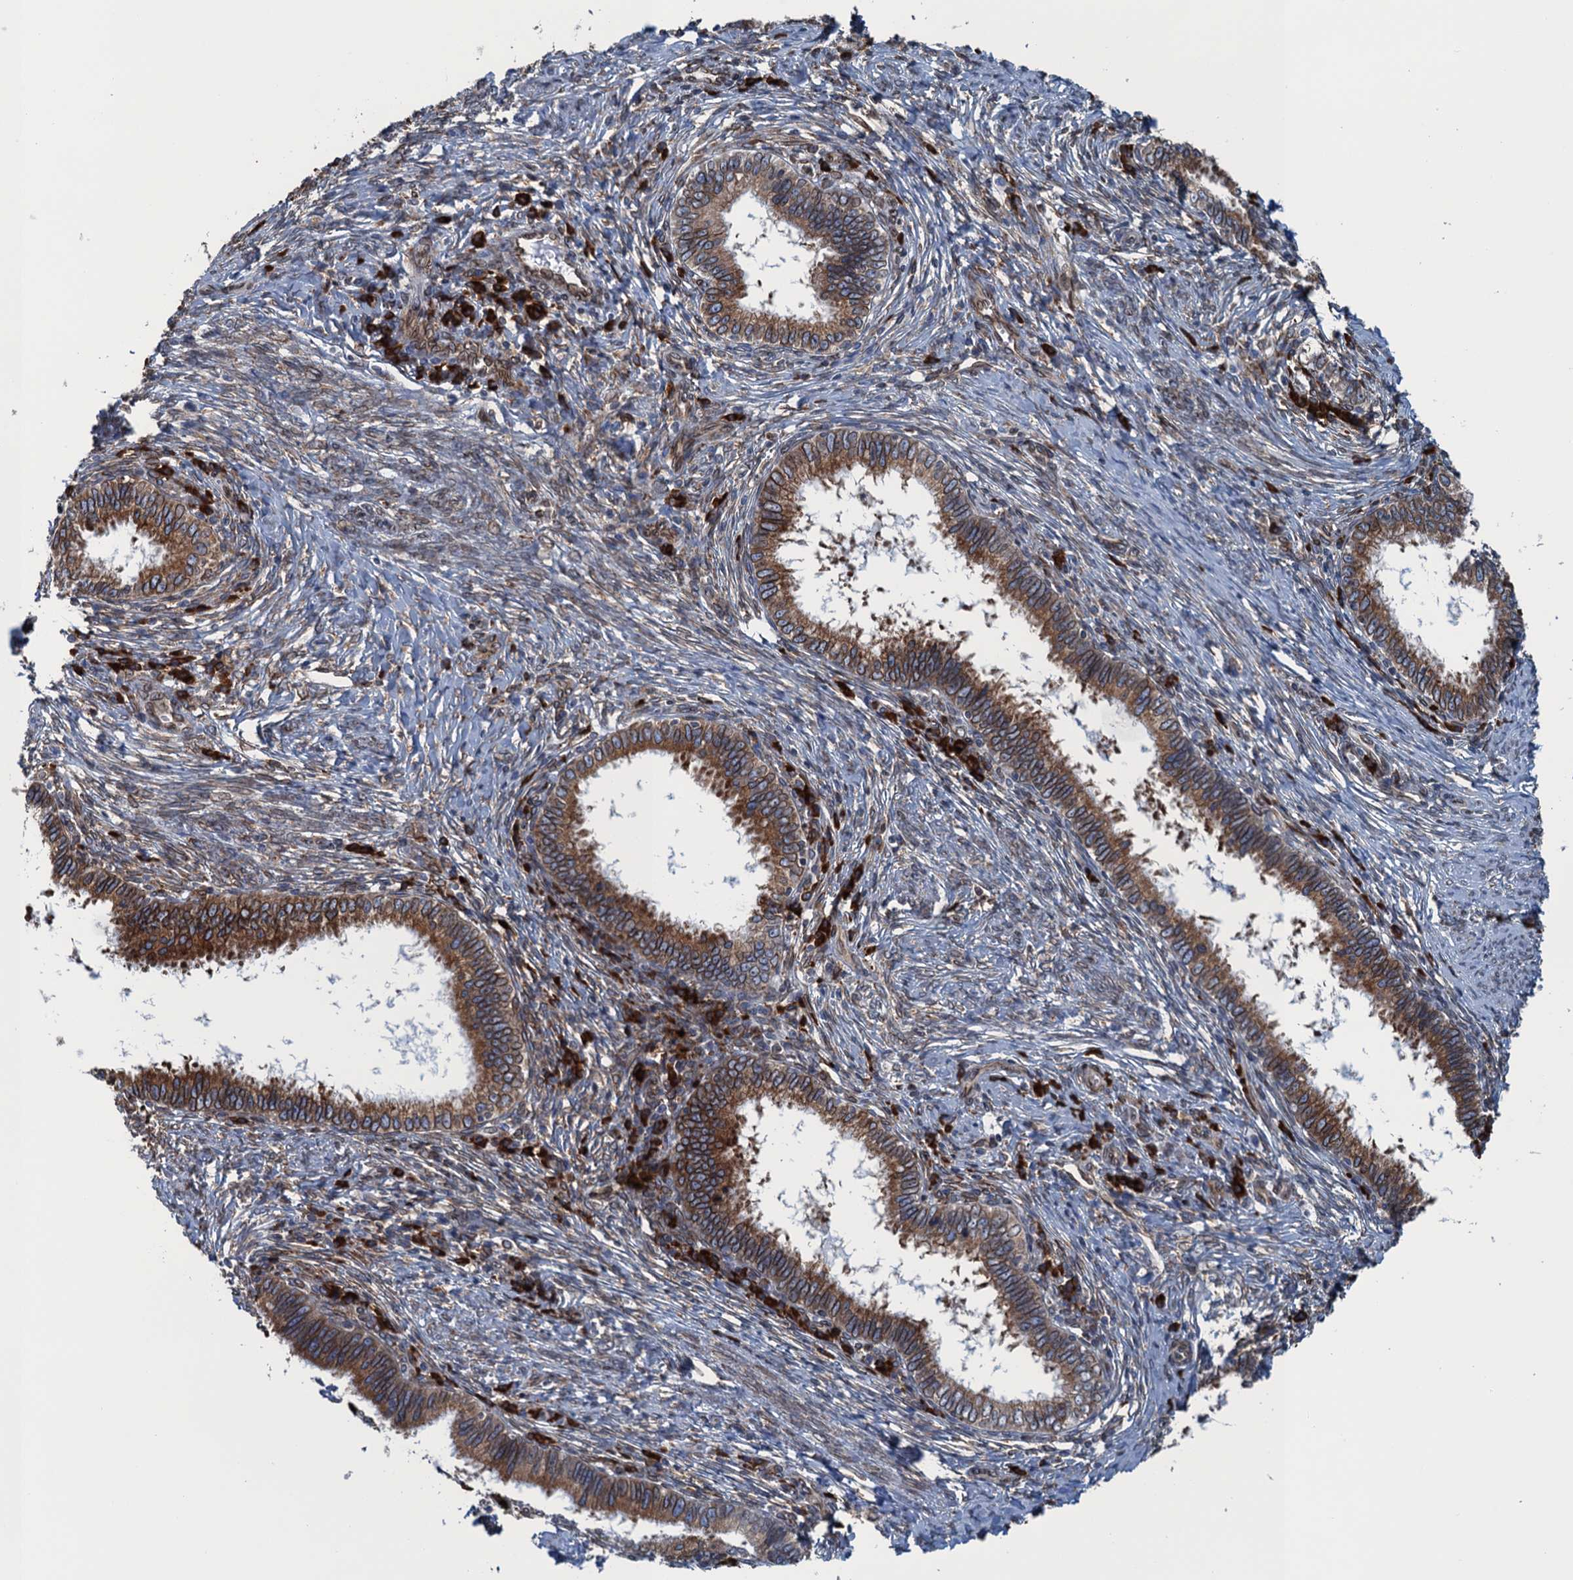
{"staining": {"intensity": "strong", "quantity": ">75%", "location": "cytoplasmic/membranous"}, "tissue": "cervical cancer", "cell_type": "Tumor cells", "image_type": "cancer", "snomed": [{"axis": "morphology", "description": "Adenocarcinoma, NOS"}, {"axis": "topography", "description": "Cervix"}], "caption": "Tumor cells demonstrate strong cytoplasmic/membranous positivity in approximately >75% of cells in cervical adenocarcinoma.", "gene": "TMEM205", "patient": {"sex": "female", "age": 36}}